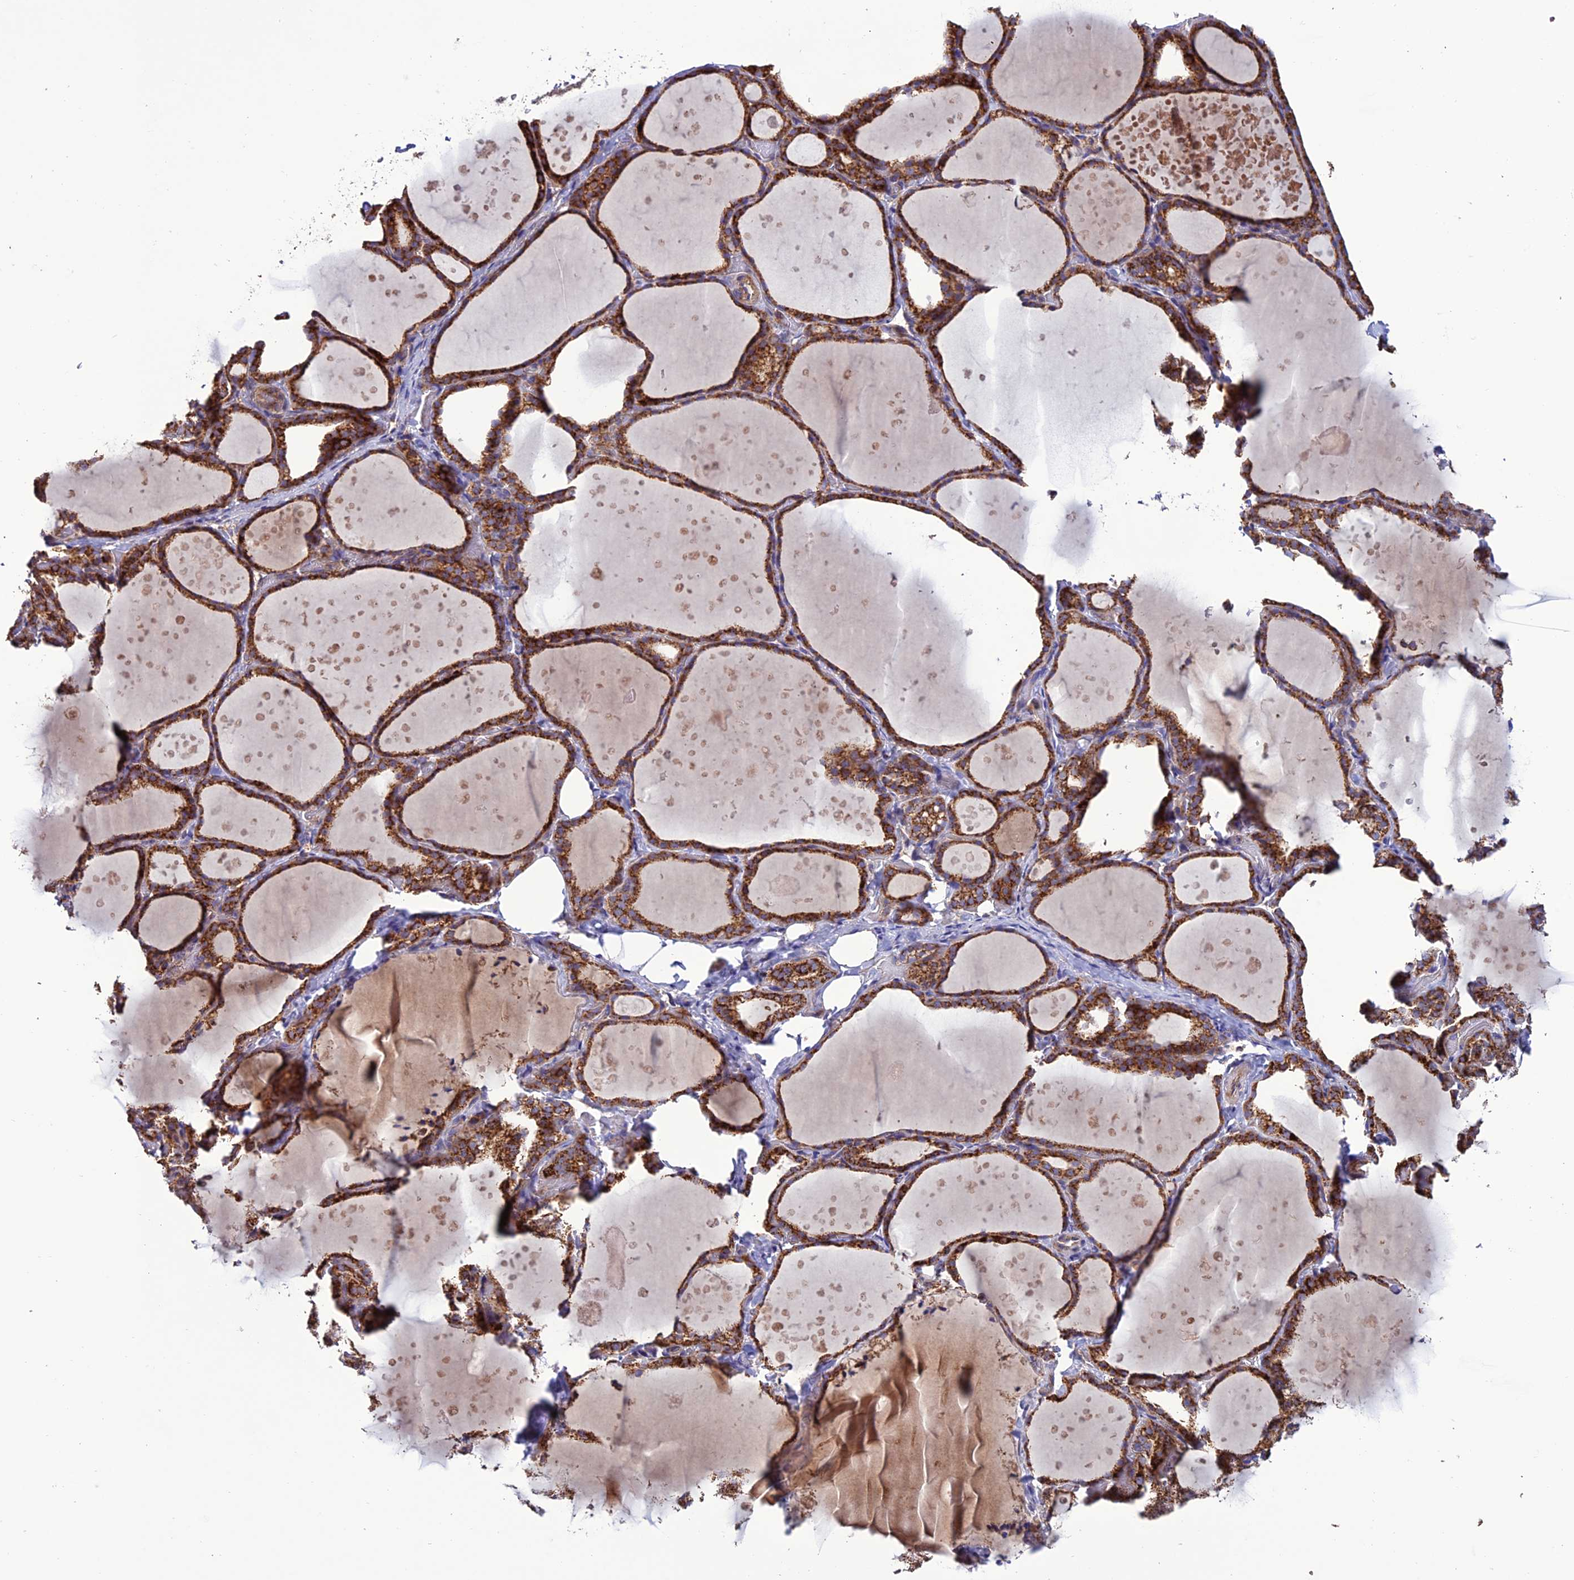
{"staining": {"intensity": "strong", "quantity": ">75%", "location": "cytoplasmic/membranous"}, "tissue": "thyroid gland", "cell_type": "Glandular cells", "image_type": "normal", "snomed": [{"axis": "morphology", "description": "Normal tissue, NOS"}, {"axis": "topography", "description": "Thyroid gland"}], "caption": "Protein staining of unremarkable thyroid gland reveals strong cytoplasmic/membranous expression in approximately >75% of glandular cells. The staining was performed using DAB (3,3'-diaminobenzidine) to visualize the protein expression in brown, while the nuclei were stained in blue with hematoxylin (Magnification: 20x).", "gene": "MRPS9", "patient": {"sex": "female", "age": 44}}